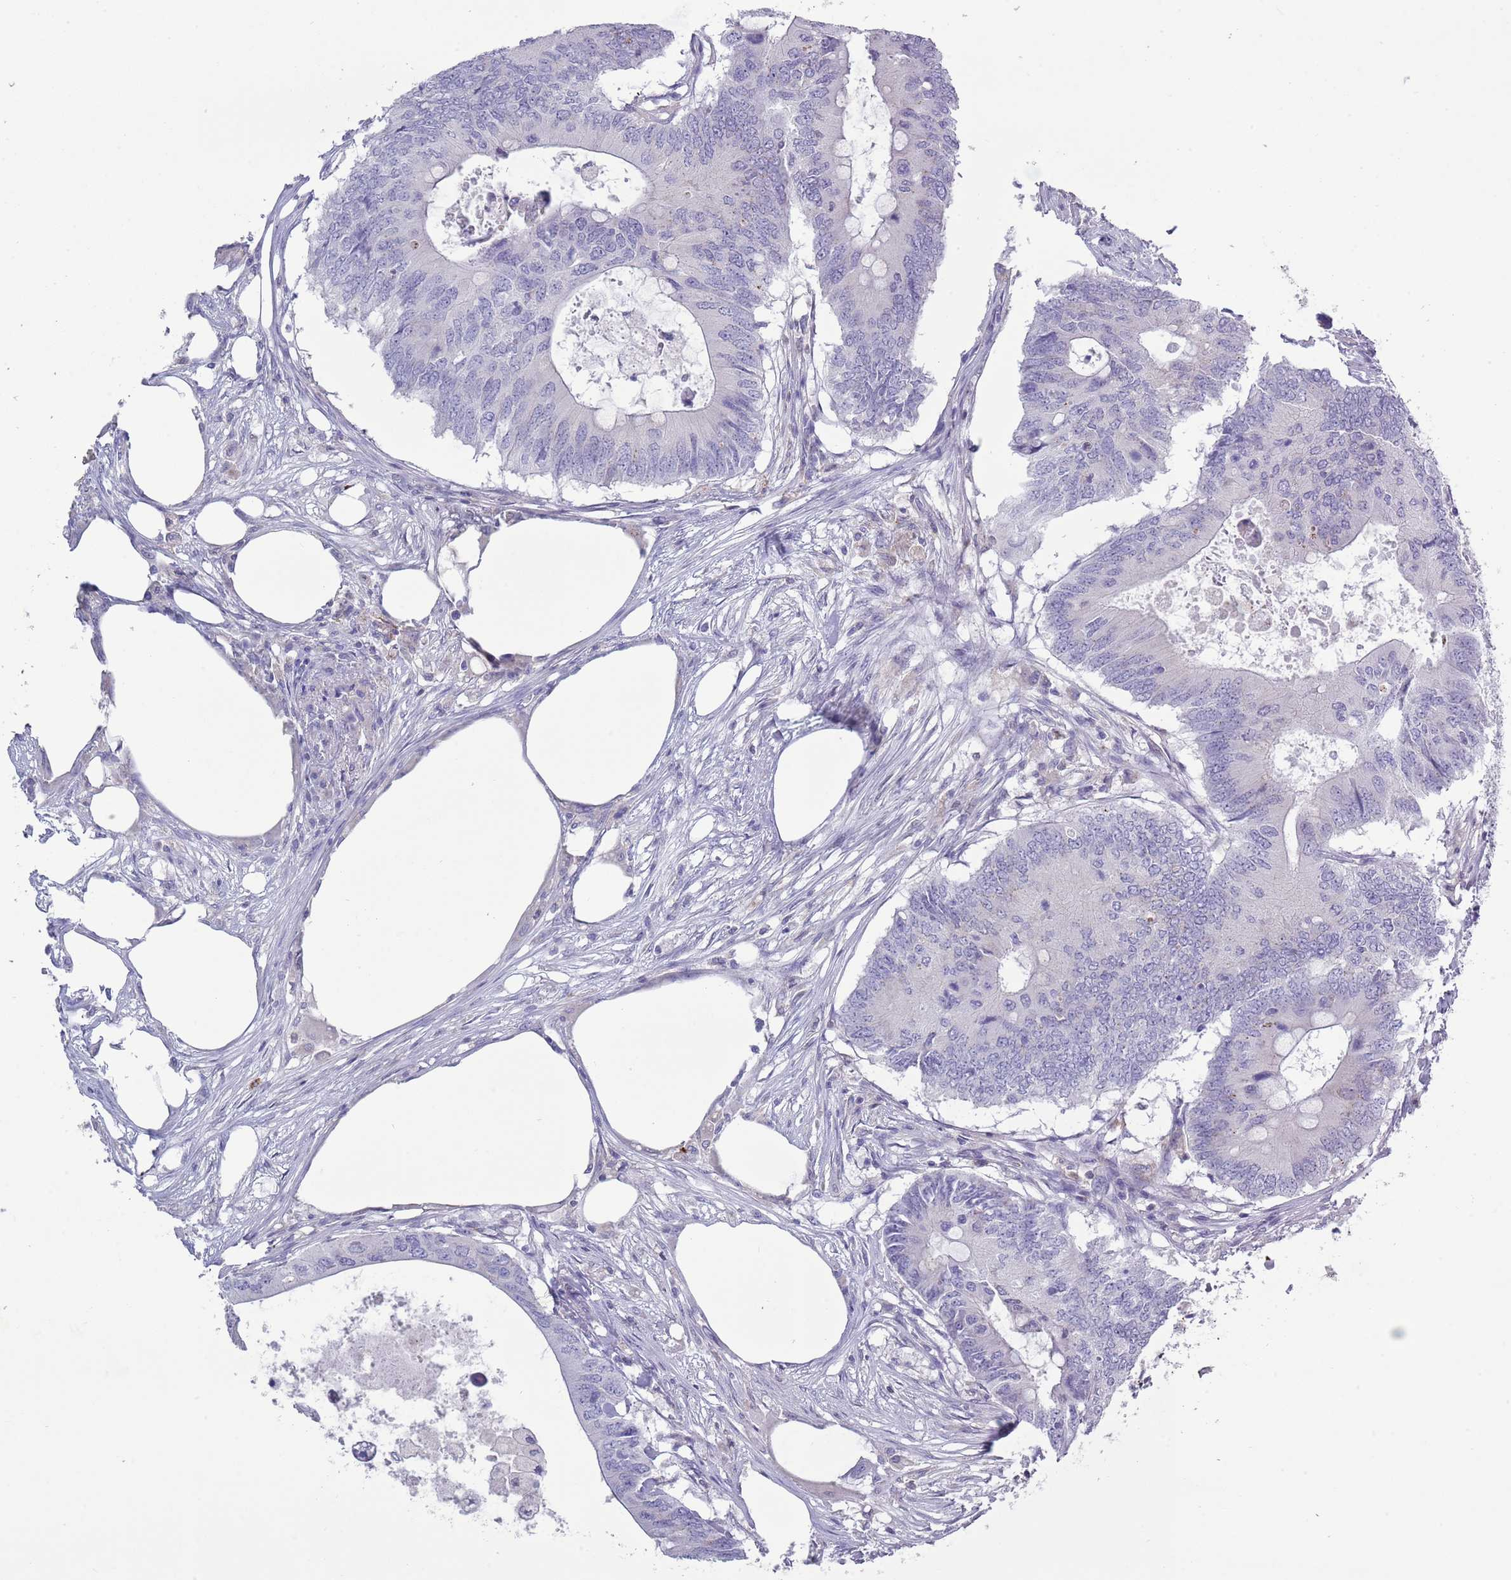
{"staining": {"intensity": "negative", "quantity": "none", "location": "none"}, "tissue": "colorectal cancer", "cell_type": "Tumor cells", "image_type": "cancer", "snomed": [{"axis": "morphology", "description": "Adenocarcinoma, NOS"}, {"axis": "topography", "description": "Colon"}], "caption": "DAB (3,3'-diaminobenzidine) immunohistochemical staining of colorectal adenocarcinoma shows no significant staining in tumor cells.", "gene": "ACSBG1", "patient": {"sex": "male", "age": 71}}